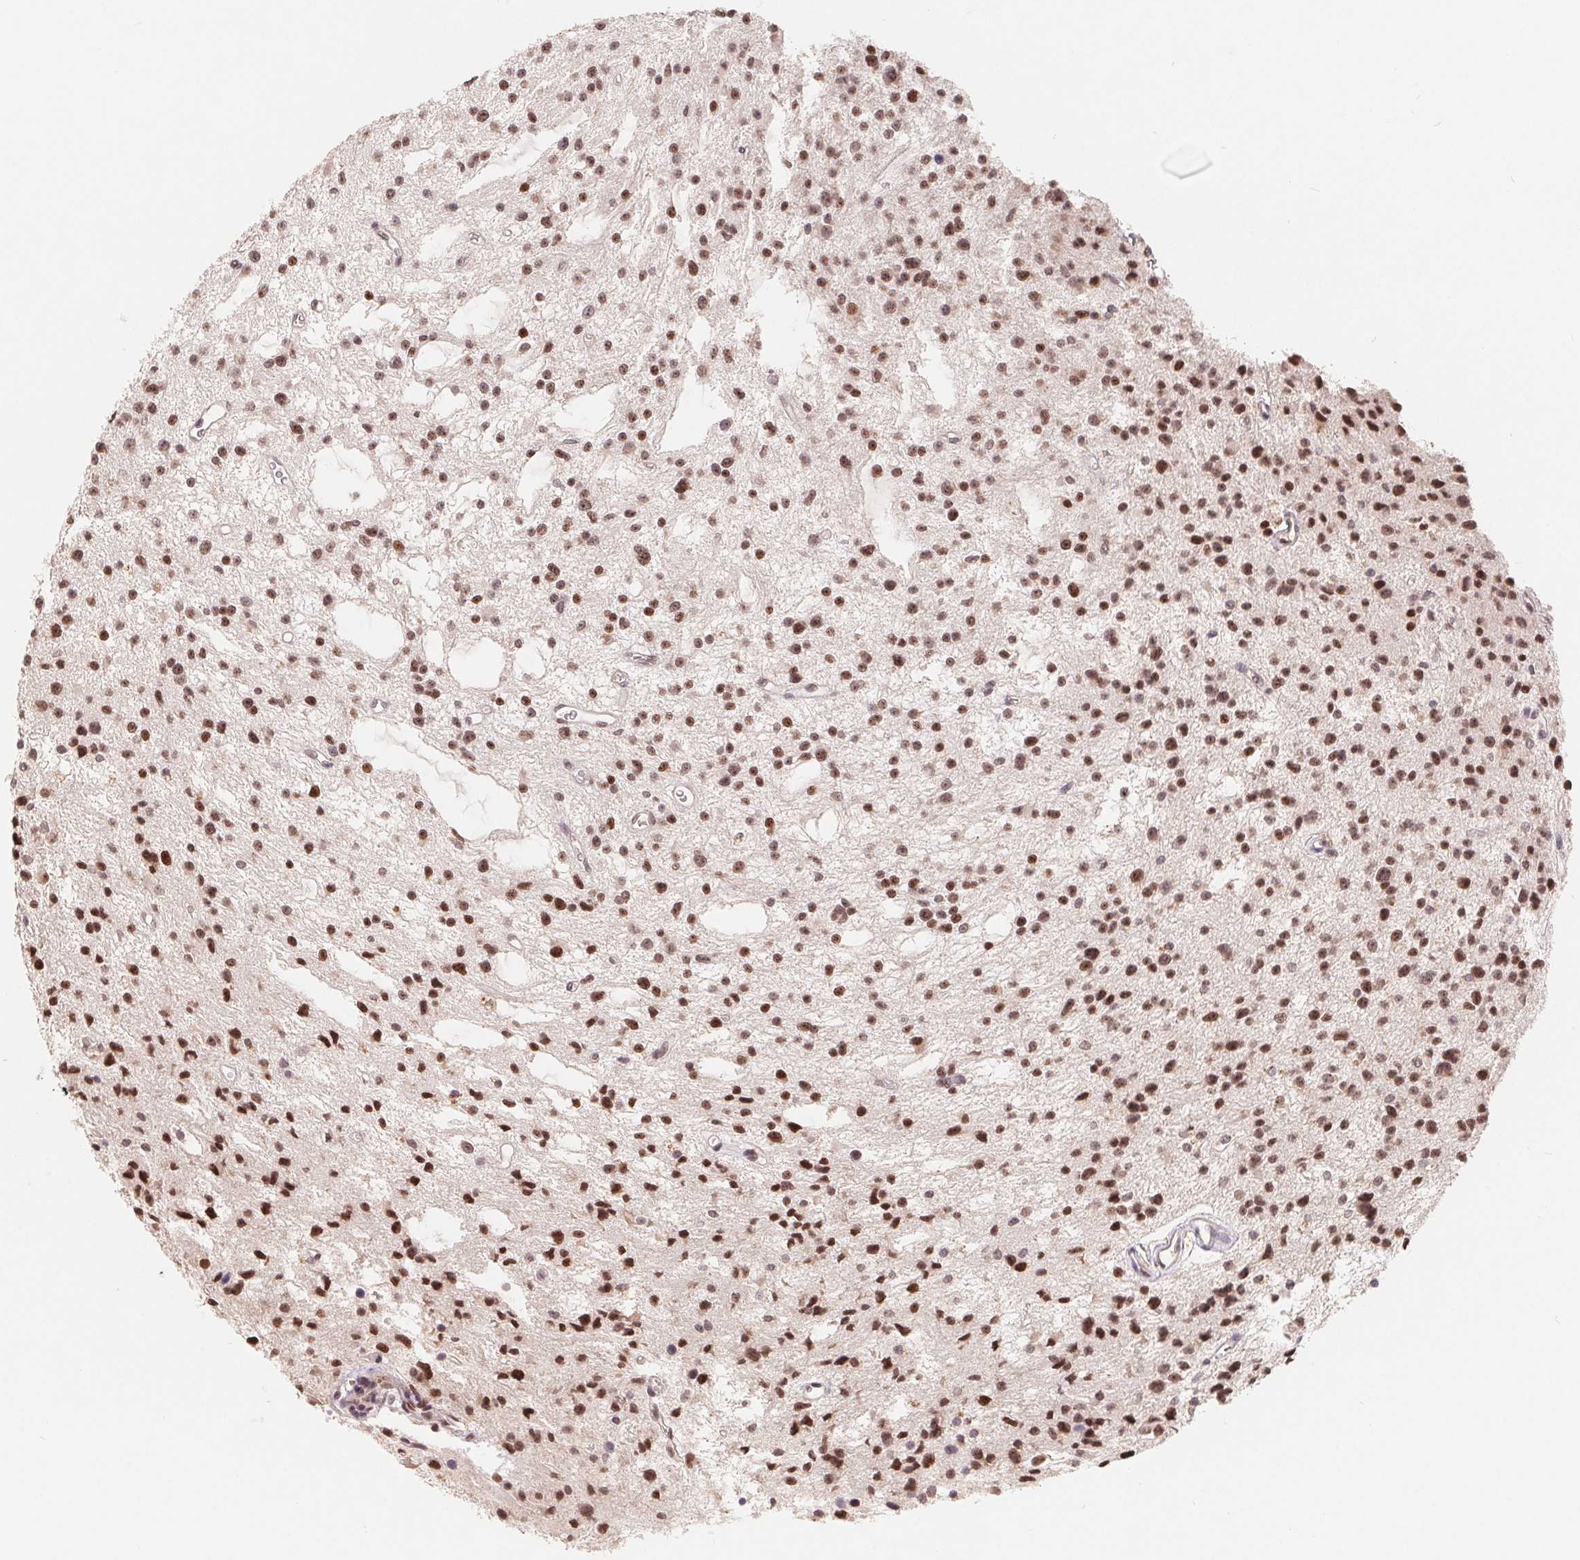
{"staining": {"intensity": "strong", "quantity": "25%-75%", "location": "nuclear"}, "tissue": "glioma", "cell_type": "Tumor cells", "image_type": "cancer", "snomed": [{"axis": "morphology", "description": "Glioma, malignant, Low grade"}, {"axis": "topography", "description": "Brain"}], "caption": "Glioma stained for a protein shows strong nuclear positivity in tumor cells.", "gene": "HMGN3", "patient": {"sex": "male", "age": 43}}